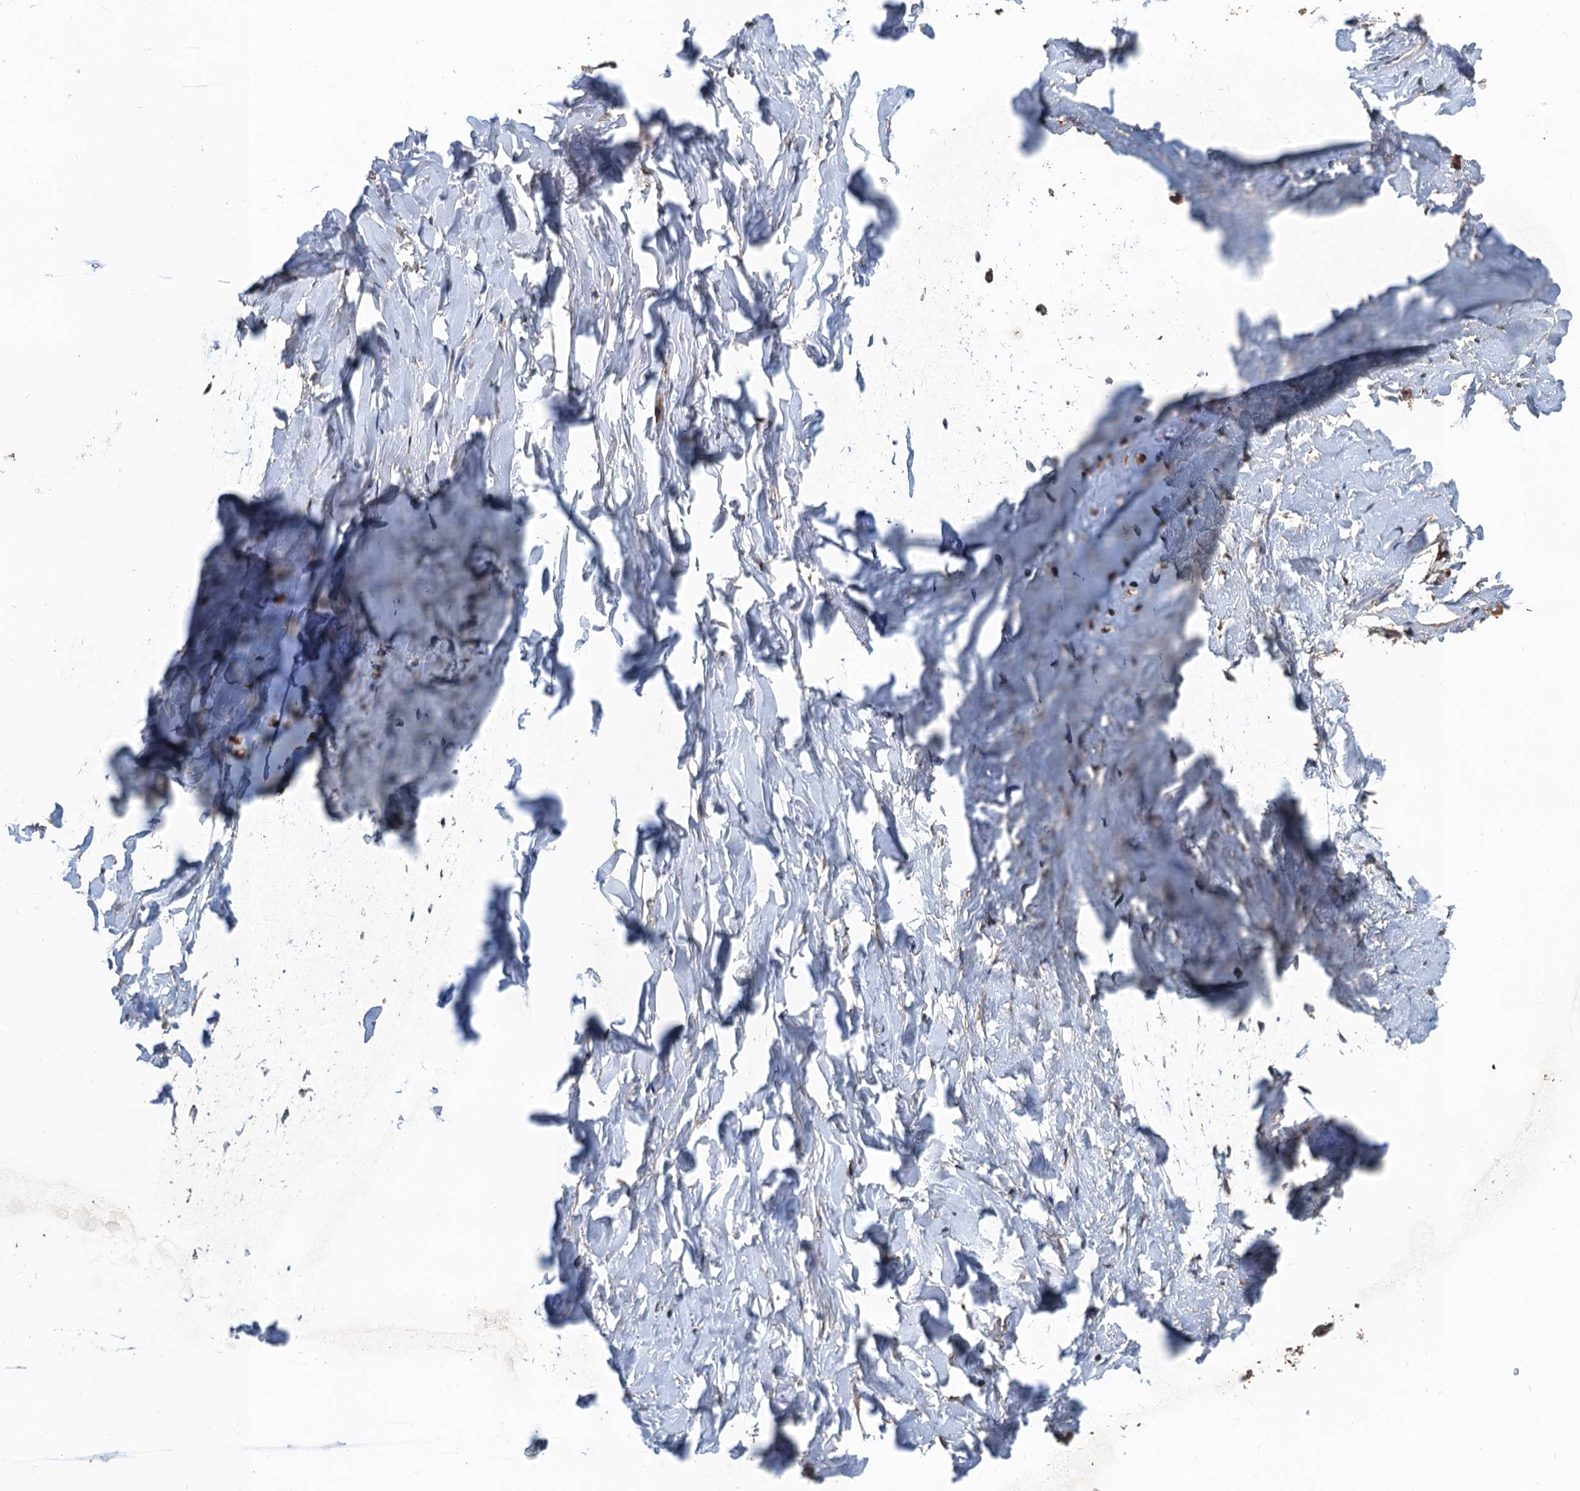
{"staining": {"intensity": "weak", "quantity": ">75%", "location": "cytoplasmic/membranous"}, "tissue": "adipose tissue", "cell_type": "Adipocytes", "image_type": "normal", "snomed": [{"axis": "morphology", "description": "Normal tissue, NOS"}, {"axis": "topography", "description": "Lymph node"}, {"axis": "topography", "description": "Bronchus"}], "caption": "This histopathology image demonstrates IHC staining of unremarkable adipose tissue, with low weak cytoplasmic/membranous expression in approximately >75% of adipocytes.", "gene": "PPP4R1", "patient": {"sex": "male", "age": 63}}